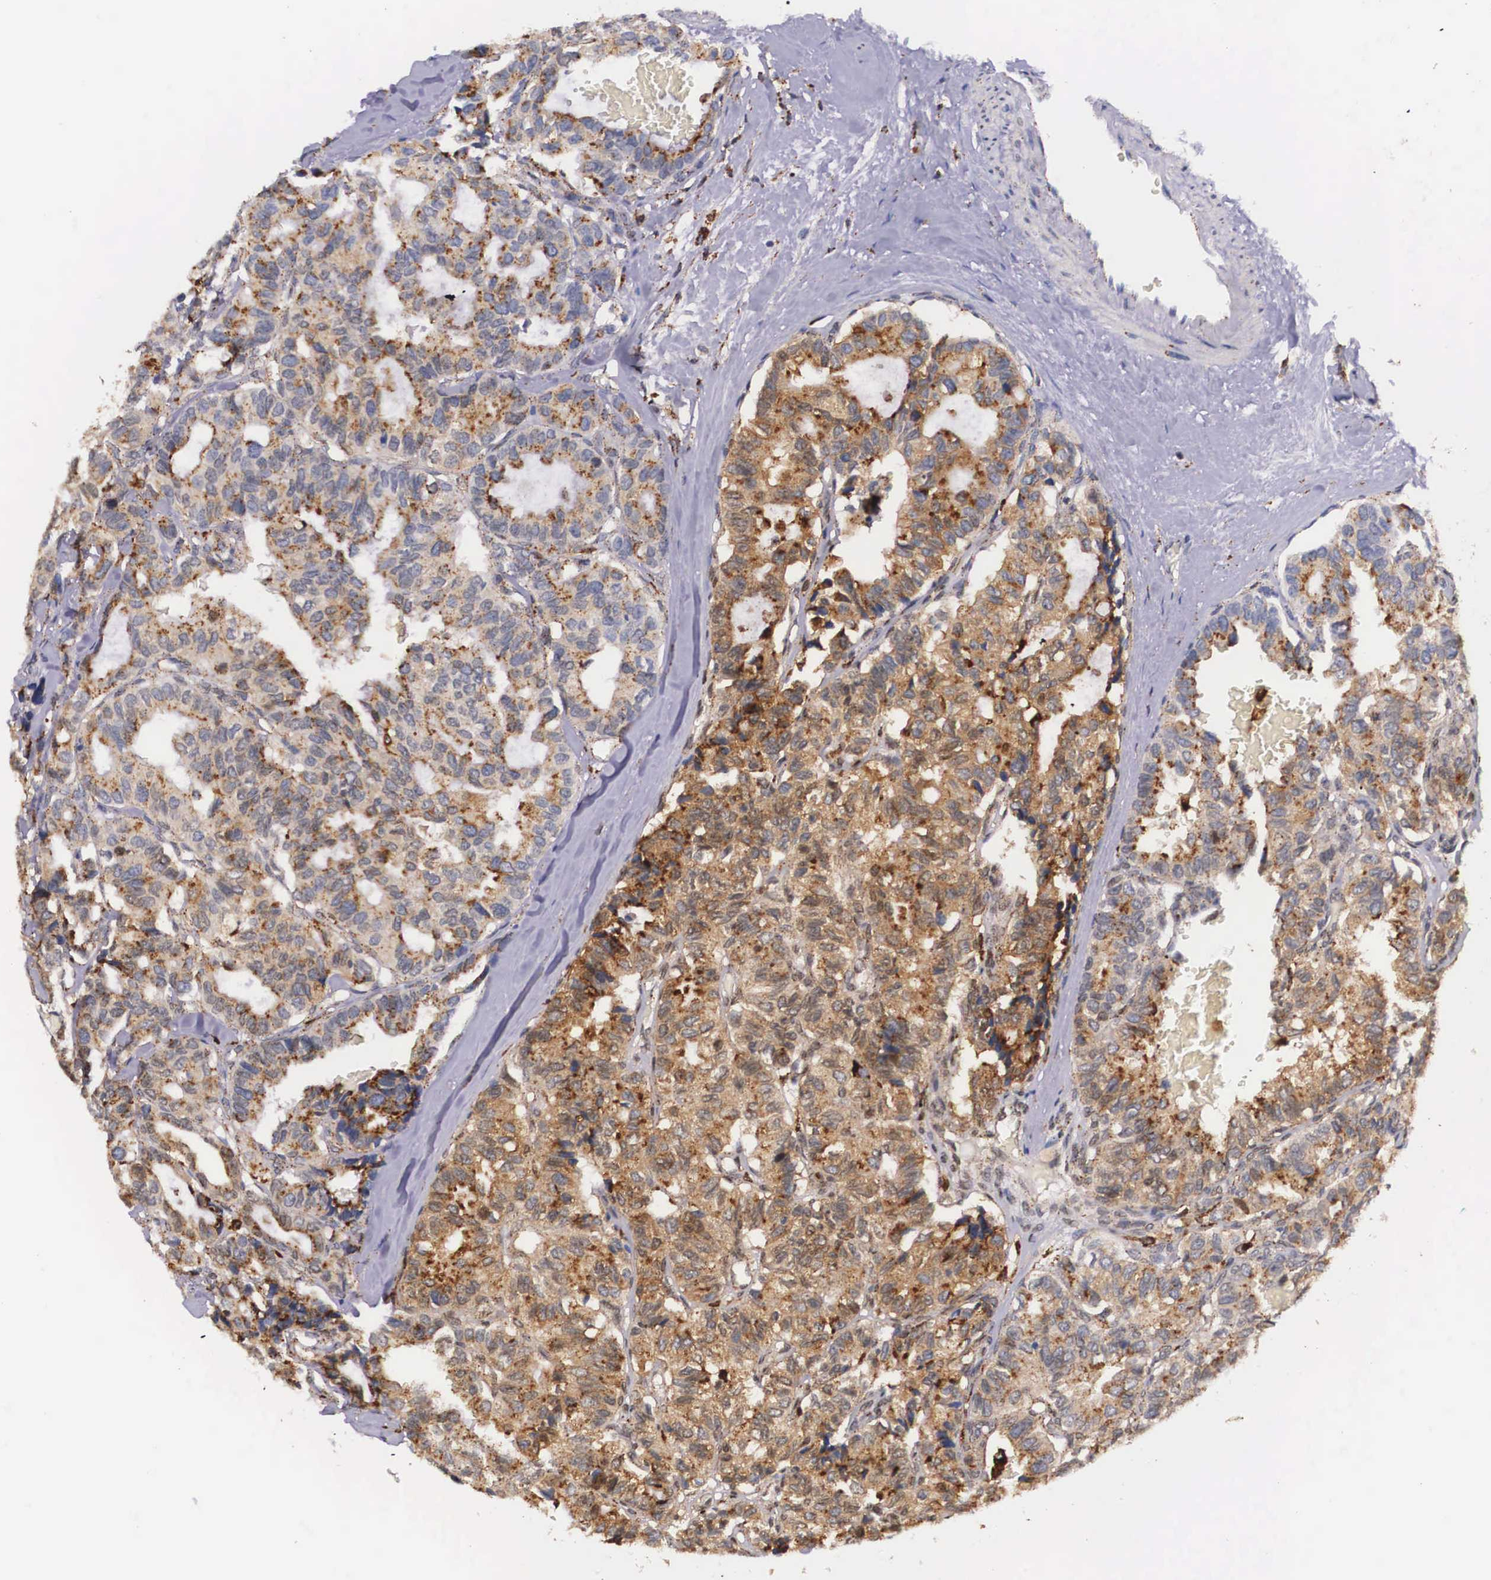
{"staining": {"intensity": "moderate", "quantity": ">75%", "location": "cytoplasmic/membranous"}, "tissue": "breast cancer", "cell_type": "Tumor cells", "image_type": "cancer", "snomed": [{"axis": "morphology", "description": "Duct carcinoma"}, {"axis": "topography", "description": "Breast"}], "caption": "Breast intraductal carcinoma was stained to show a protein in brown. There is medium levels of moderate cytoplasmic/membranous positivity in approximately >75% of tumor cells. The staining was performed using DAB (3,3'-diaminobenzidine), with brown indicating positive protein expression. Nuclei are stained blue with hematoxylin.", "gene": "NAGA", "patient": {"sex": "female", "age": 69}}